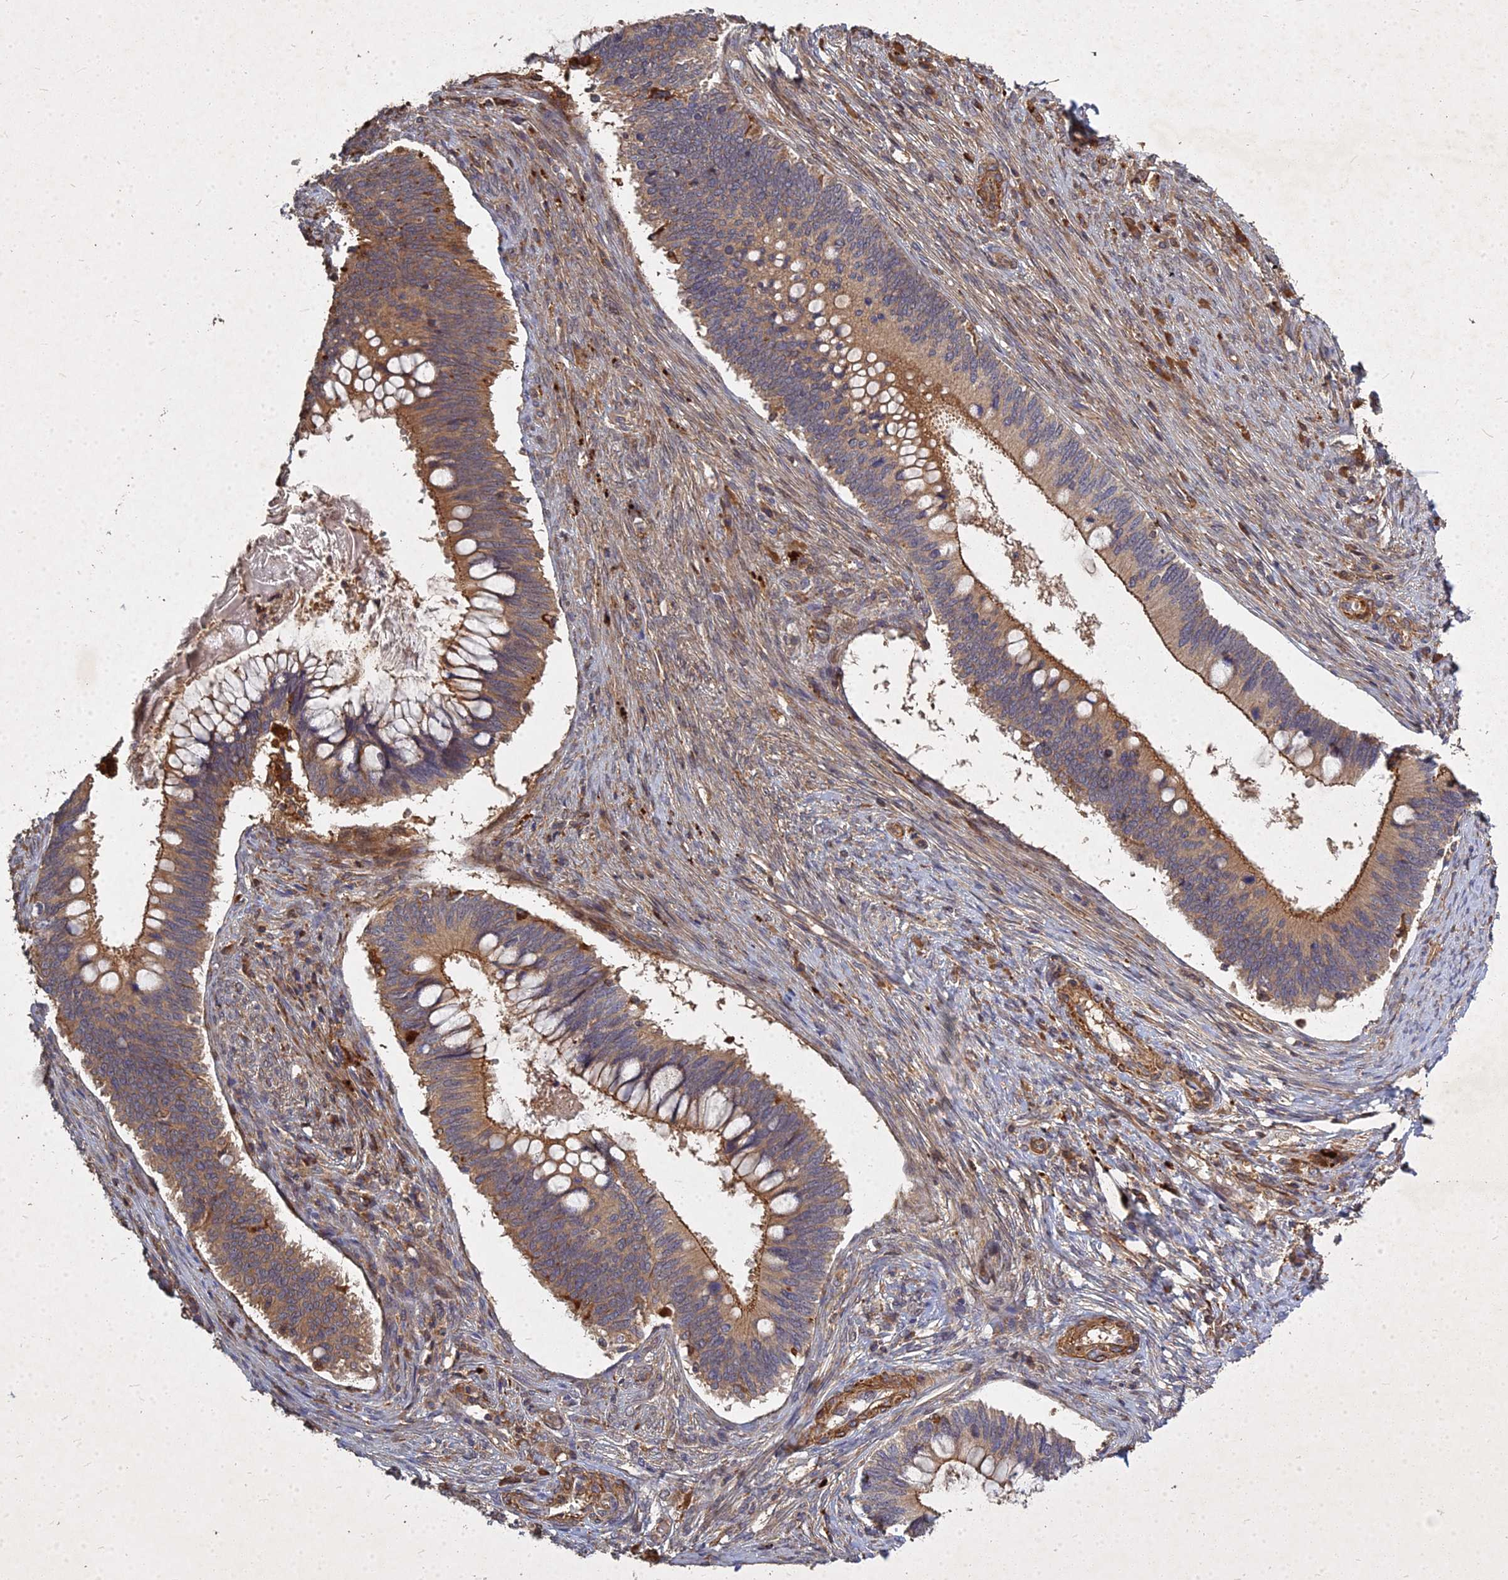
{"staining": {"intensity": "moderate", "quantity": ">75%", "location": "cytoplasmic/membranous"}, "tissue": "cervical cancer", "cell_type": "Tumor cells", "image_type": "cancer", "snomed": [{"axis": "morphology", "description": "Adenocarcinoma, NOS"}, {"axis": "topography", "description": "Cervix"}], "caption": "This micrograph displays IHC staining of cervical cancer (adenocarcinoma), with medium moderate cytoplasmic/membranous positivity in about >75% of tumor cells.", "gene": "UBE2W", "patient": {"sex": "female", "age": 42}}